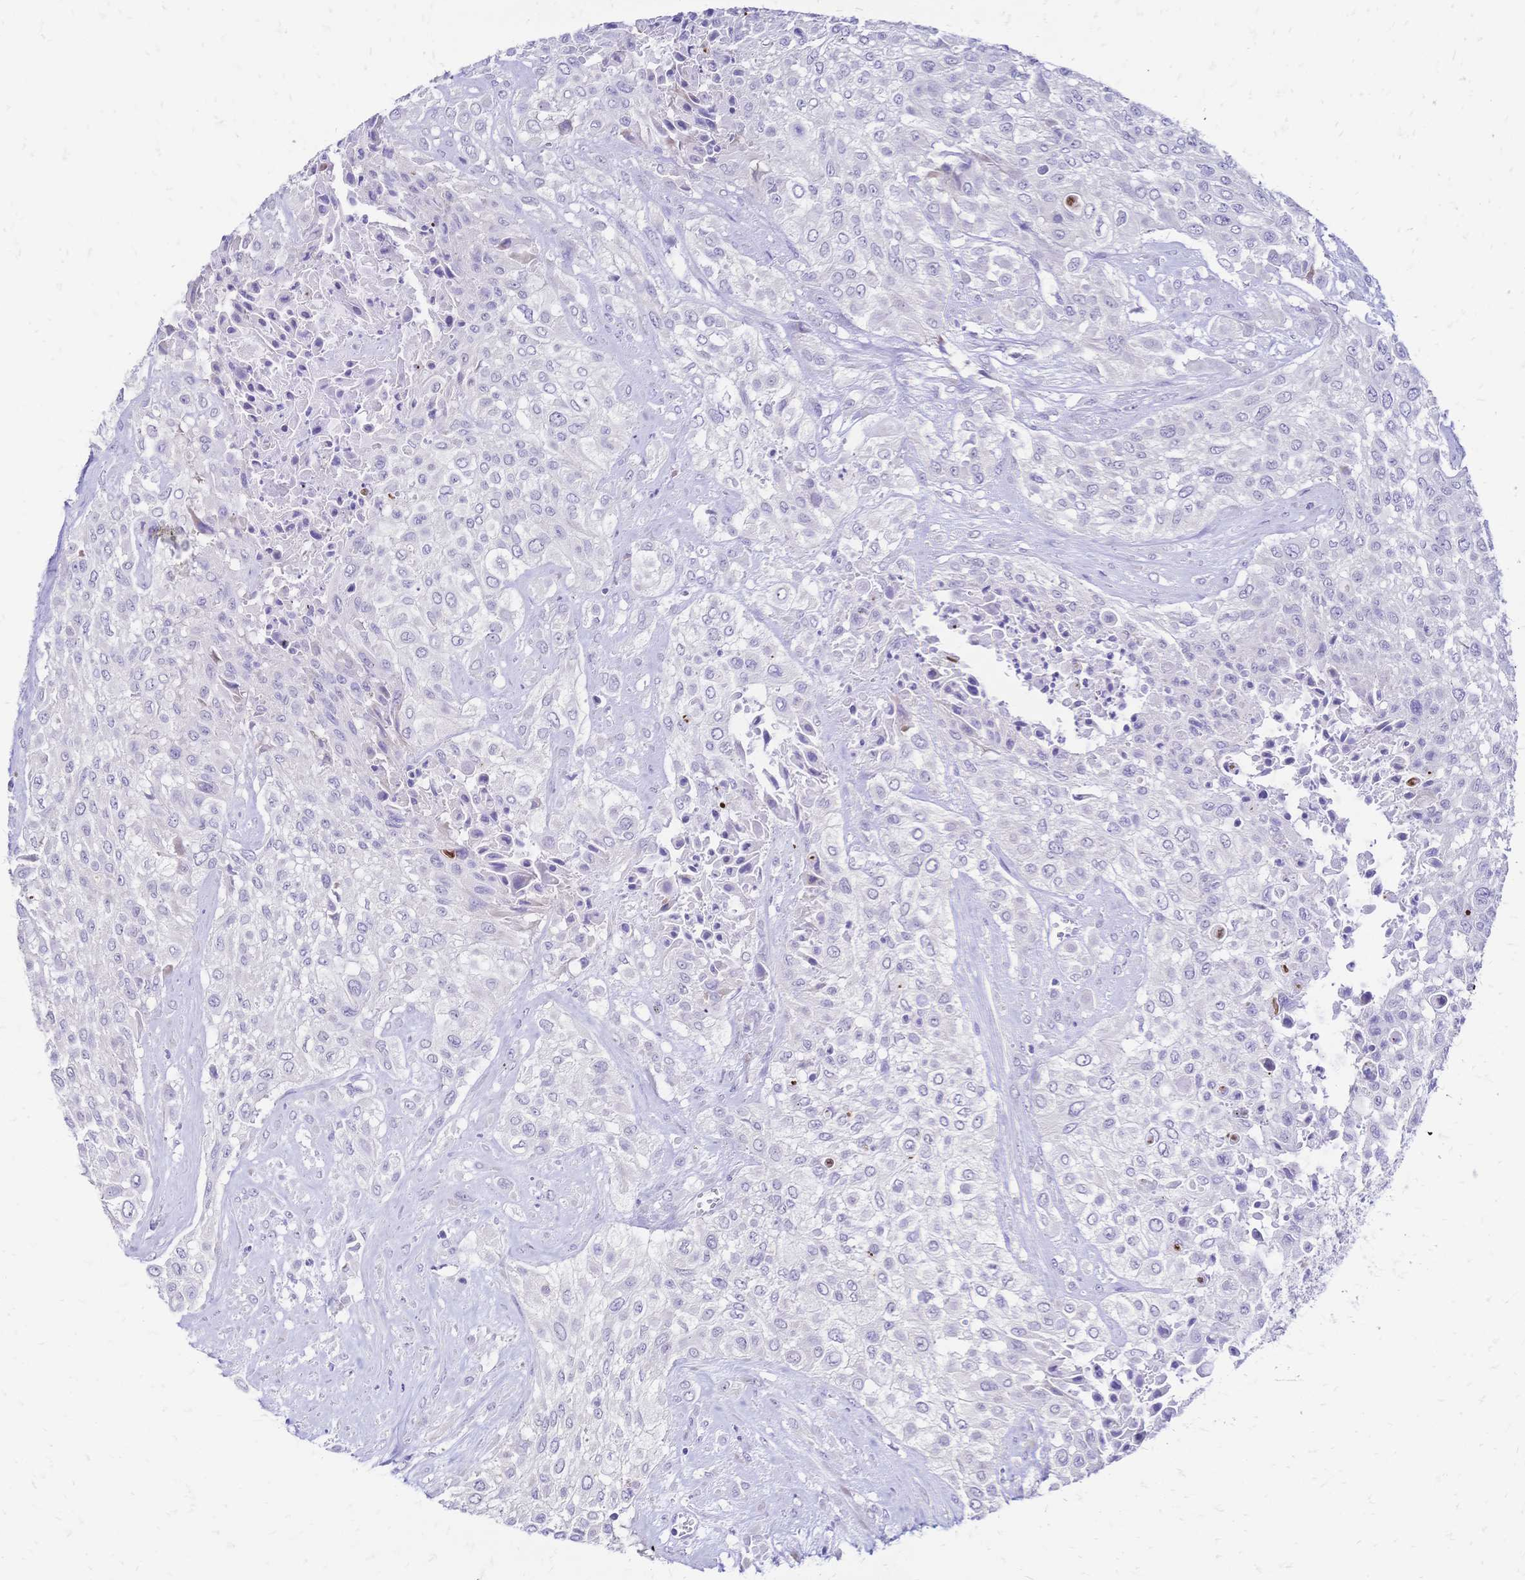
{"staining": {"intensity": "negative", "quantity": "none", "location": "none"}, "tissue": "urothelial cancer", "cell_type": "Tumor cells", "image_type": "cancer", "snomed": [{"axis": "morphology", "description": "Urothelial carcinoma, High grade"}, {"axis": "topography", "description": "Urinary bladder"}], "caption": "An immunohistochemistry image of high-grade urothelial carcinoma is shown. There is no staining in tumor cells of high-grade urothelial carcinoma.", "gene": "GRB7", "patient": {"sex": "male", "age": 57}}